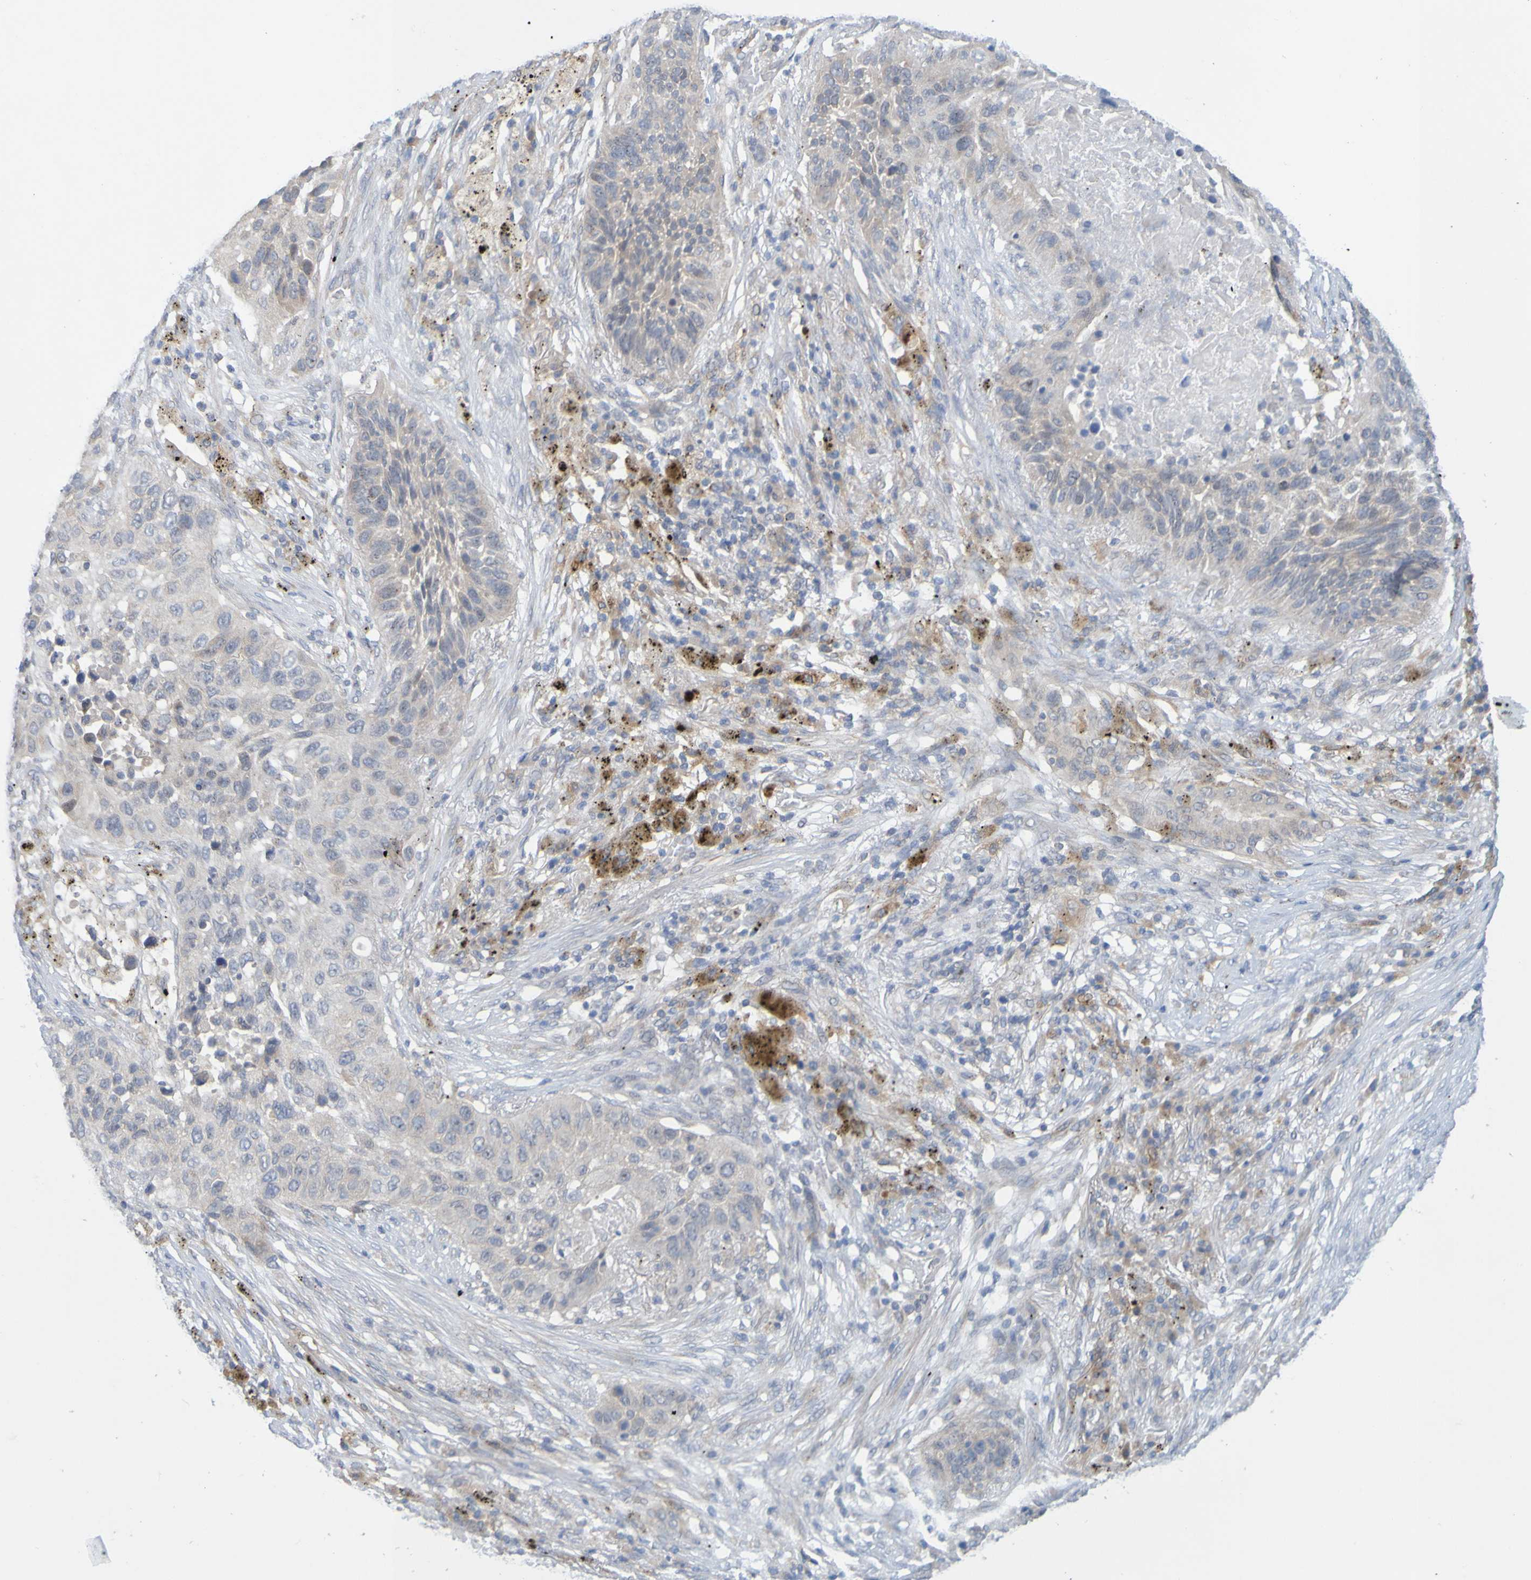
{"staining": {"intensity": "weak", "quantity": "25%-75%", "location": "cytoplasmic/membranous"}, "tissue": "lung cancer", "cell_type": "Tumor cells", "image_type": "cancer", "snomed": [{"axis": "morphology", "description": "Squamous cell carcinoma, NOS"}, {"axis": "topography", "description": "Lung"}], "caption": "Tumor cells reveal weak cytoplasmic/membranous expression in approximately 25%-75% of cells in lung cancer (squamous cell carcinoma). Using DAB (3,3'-diaminobenzidine) (brown) and hematoxylin (blue) stains, captured at high magnification using brightfield microscopy.", "gene": "LILRB5", "patient": {"sex": "male", "age": 57}}